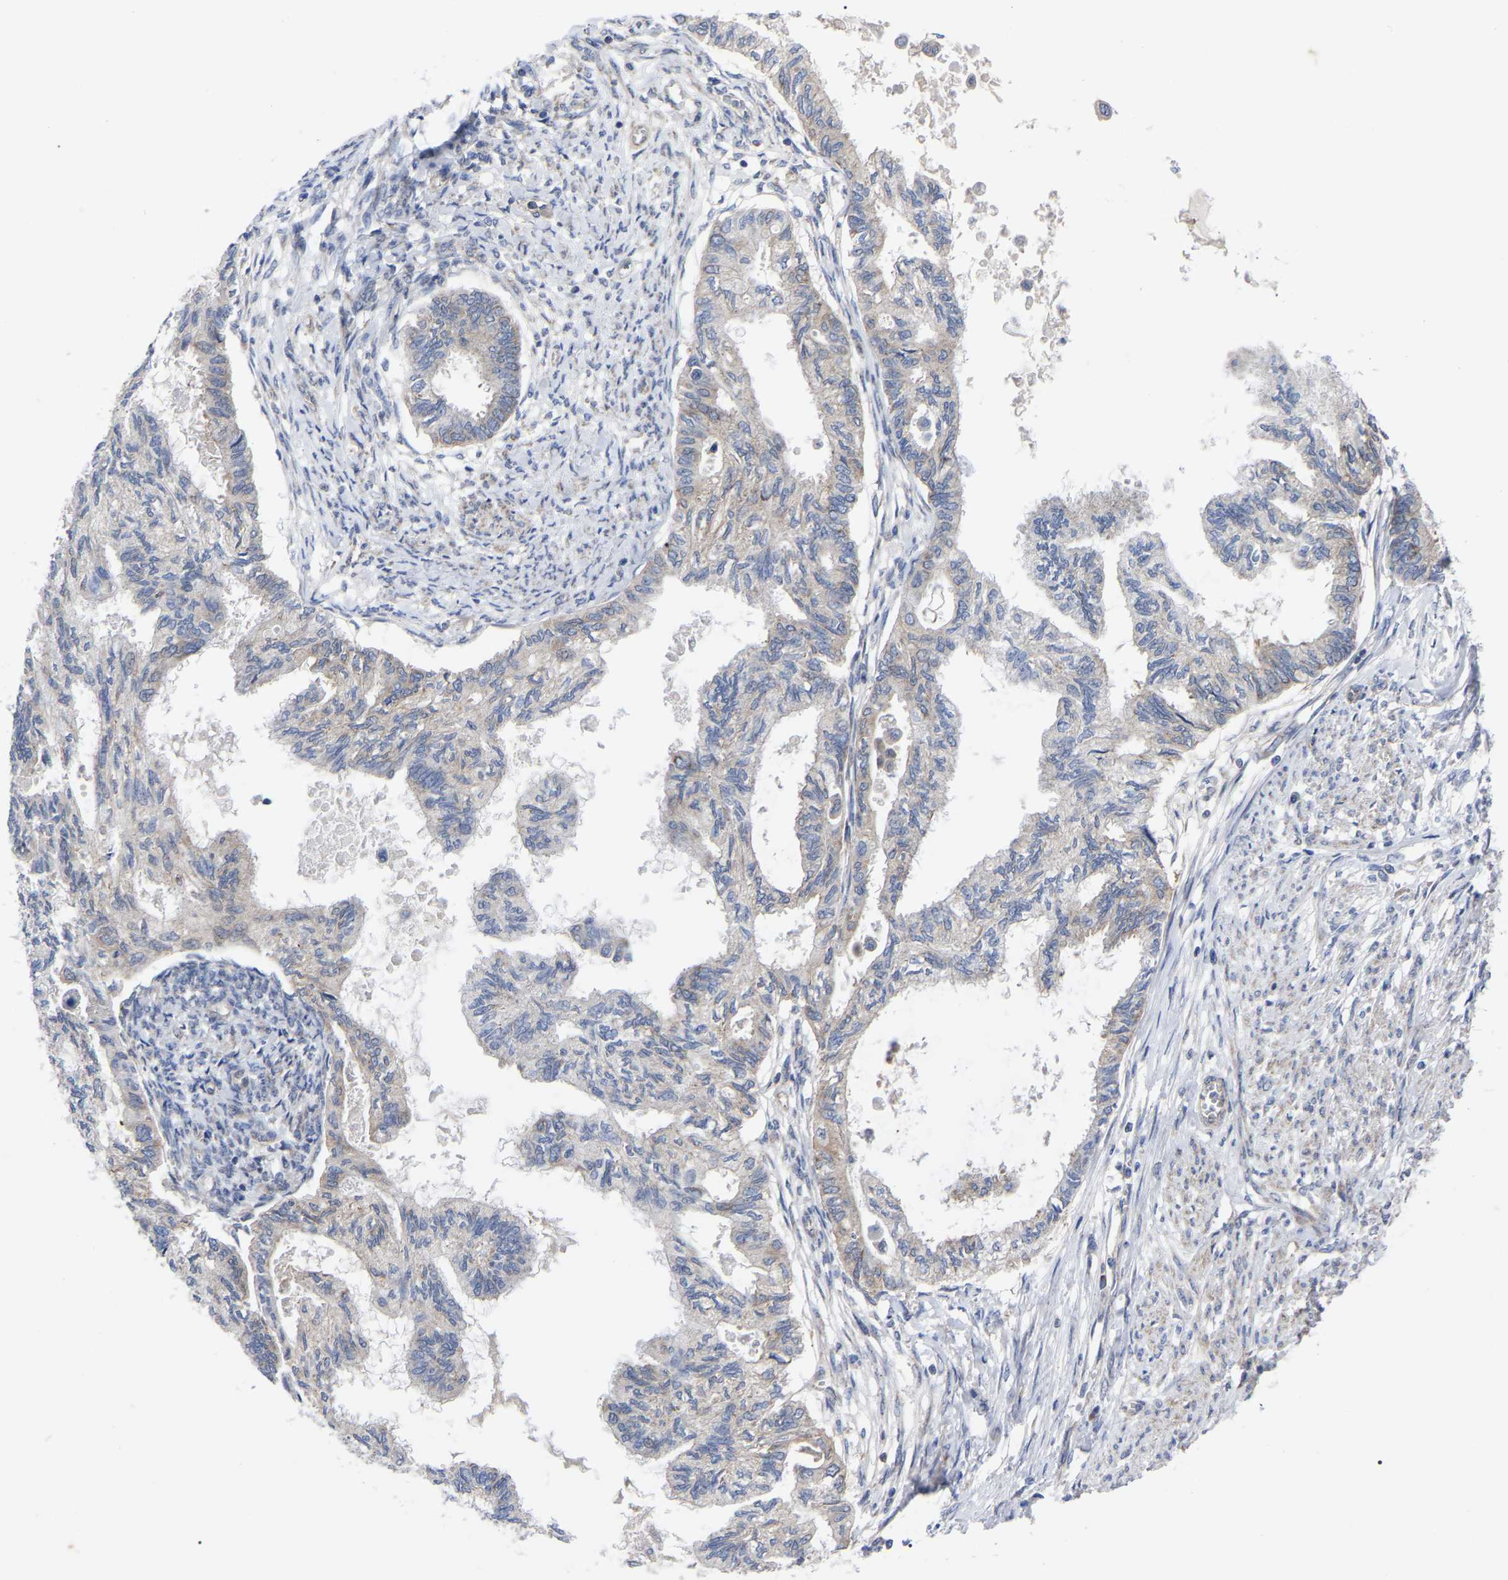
{"staining": {"intensity": "weak", "quantity": "<25%", "location": "cytoplasmic/membranous"}, "tissue": "cervical cancer", "cell_type": "Tumor cells", "image_type": "cancer", "snomed": [{"axis": "morphology", "description": "Normal tissue, NOS"}, {"axis": "morphology", "description": "Adenocarcinoma, NOS"}, {"axis": "topography", "description": "Cervix"}, {"axis": "topography", "description": "Endometrium"}], "caption": "A photomicrograph of cervical cancer (adenocarcinoma) stained for a protein reveals no brown staining in tumor cells.", "gene": "TCP1", "patient": {"sex": "female", "age": 86}}